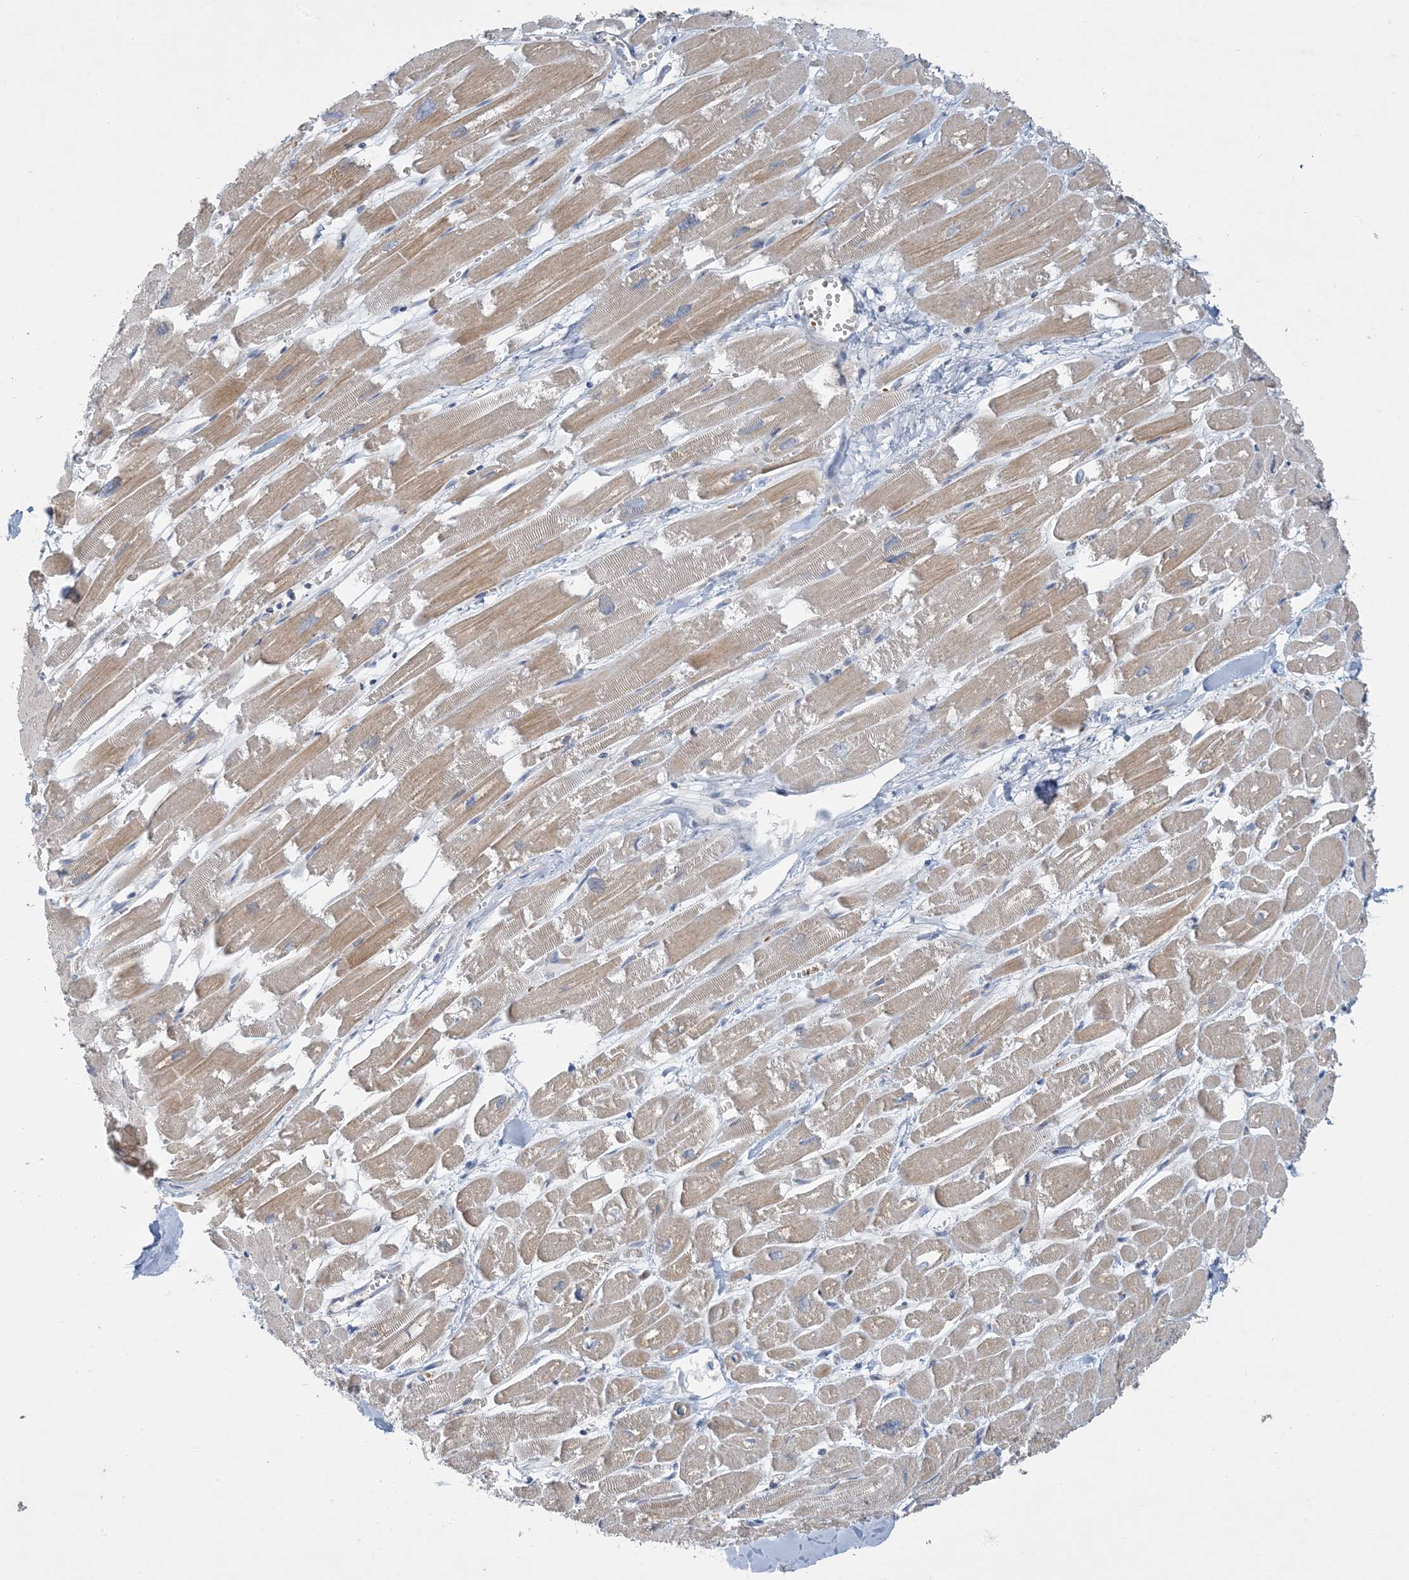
{"staining": {"intensity": "weak", "quantity": "25%-75%", "location": "cytoplasmic/membranous"}, "tissue": "heart muscle", "cell_type": "Cardiomyocytes", "image_type": "normal", "snomed": [{"axis": "morphology", "description": "Normal tissue, NOS"}, {"axis": "topography", "description": "Heart"}], "caption": "A brown stain labels weak cytoplasmic/membranous positivity of a protein in cardiomyocytes of unremarkable human heart muscle.", "gene": "LTN1", "patient": {"sex": "male", "age": 54}}